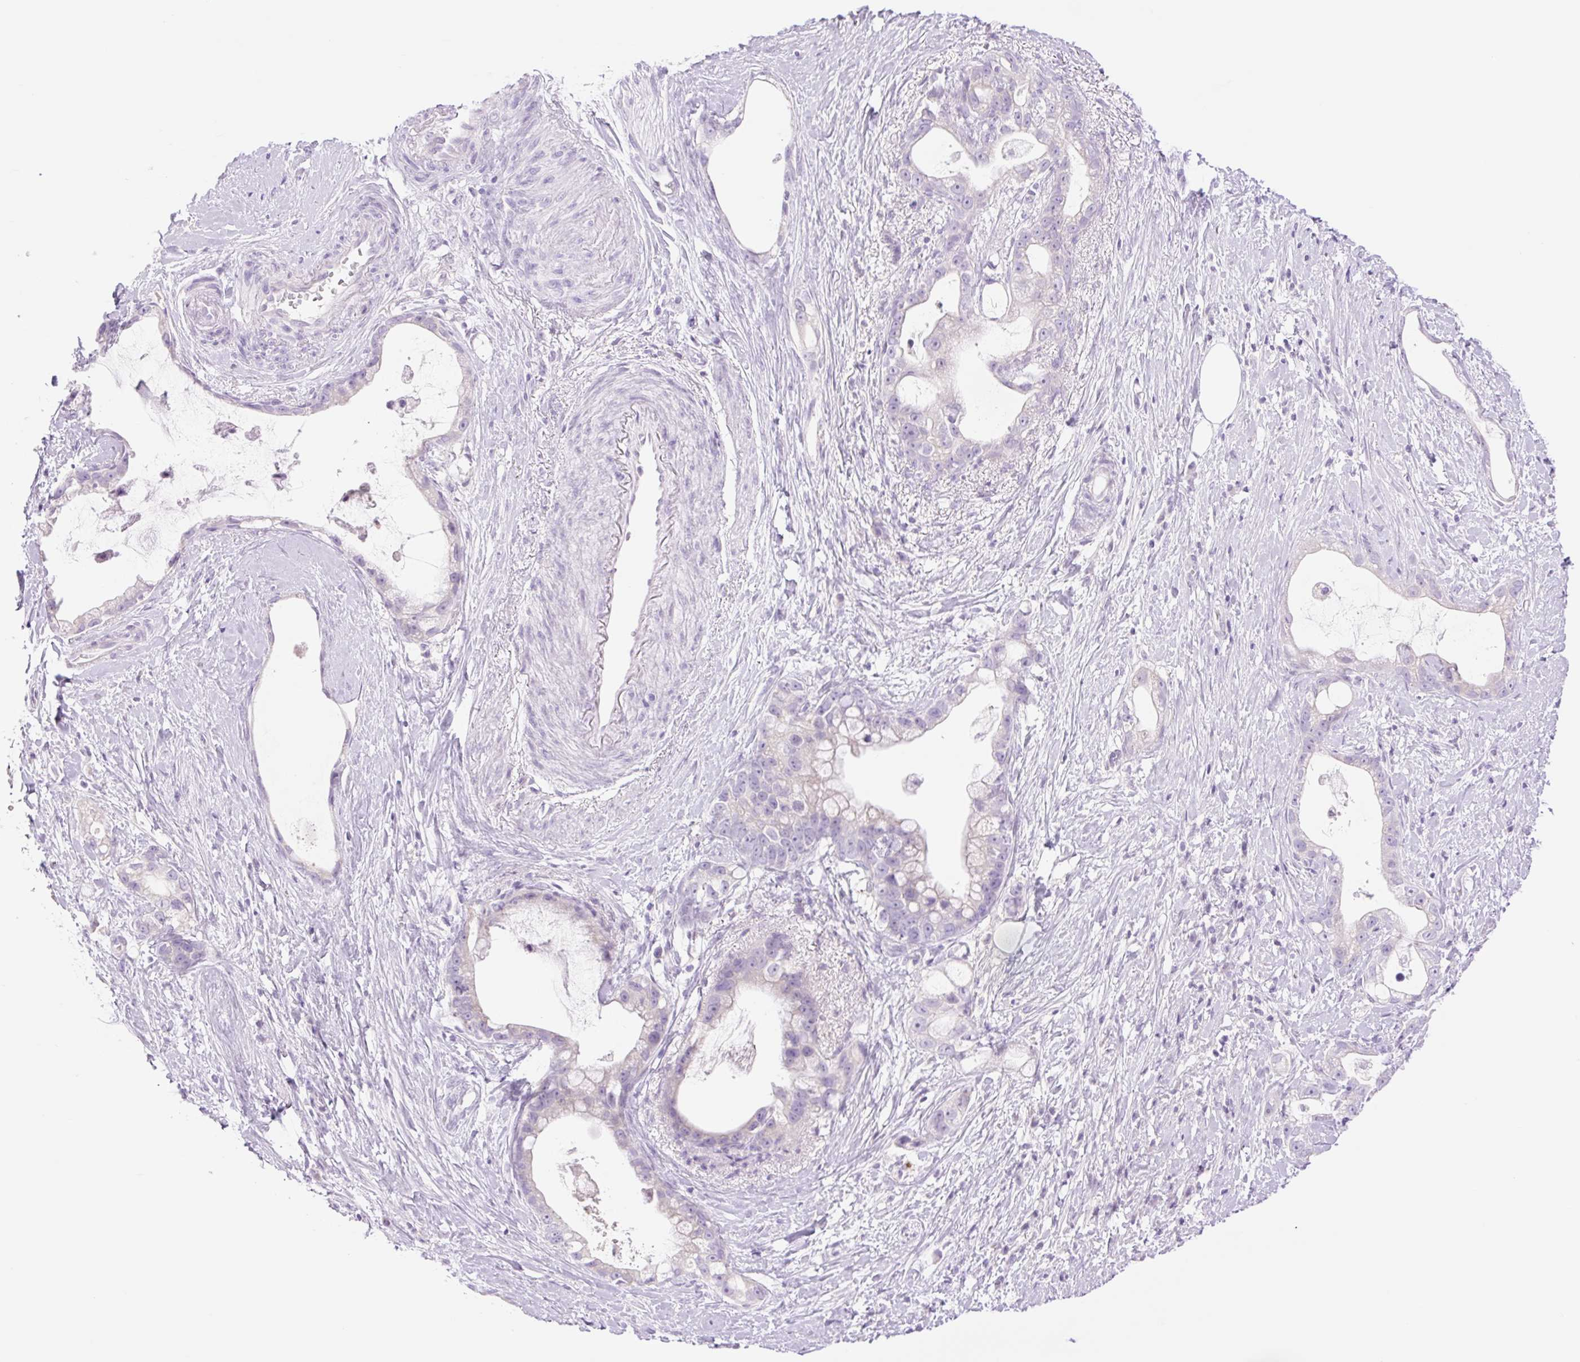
{"staining": {"intensity": "negative", "quantity": "none", "location": "none"}, "tissue": "stomach cancer", "cell_type": "Tumor cells", "image_type": "cancer", "snomed": [{"axis": "morphology", "description": "Adenocarcinoma, NOS"}, {"axis": "topography", "description": "Stomach"}], "caption": "Immunohistochemical staining of human stomach cancer shows no significant expression in tumor cells.", "gene": "TBX15", "patient": {"sex": "male", "age": 55}}